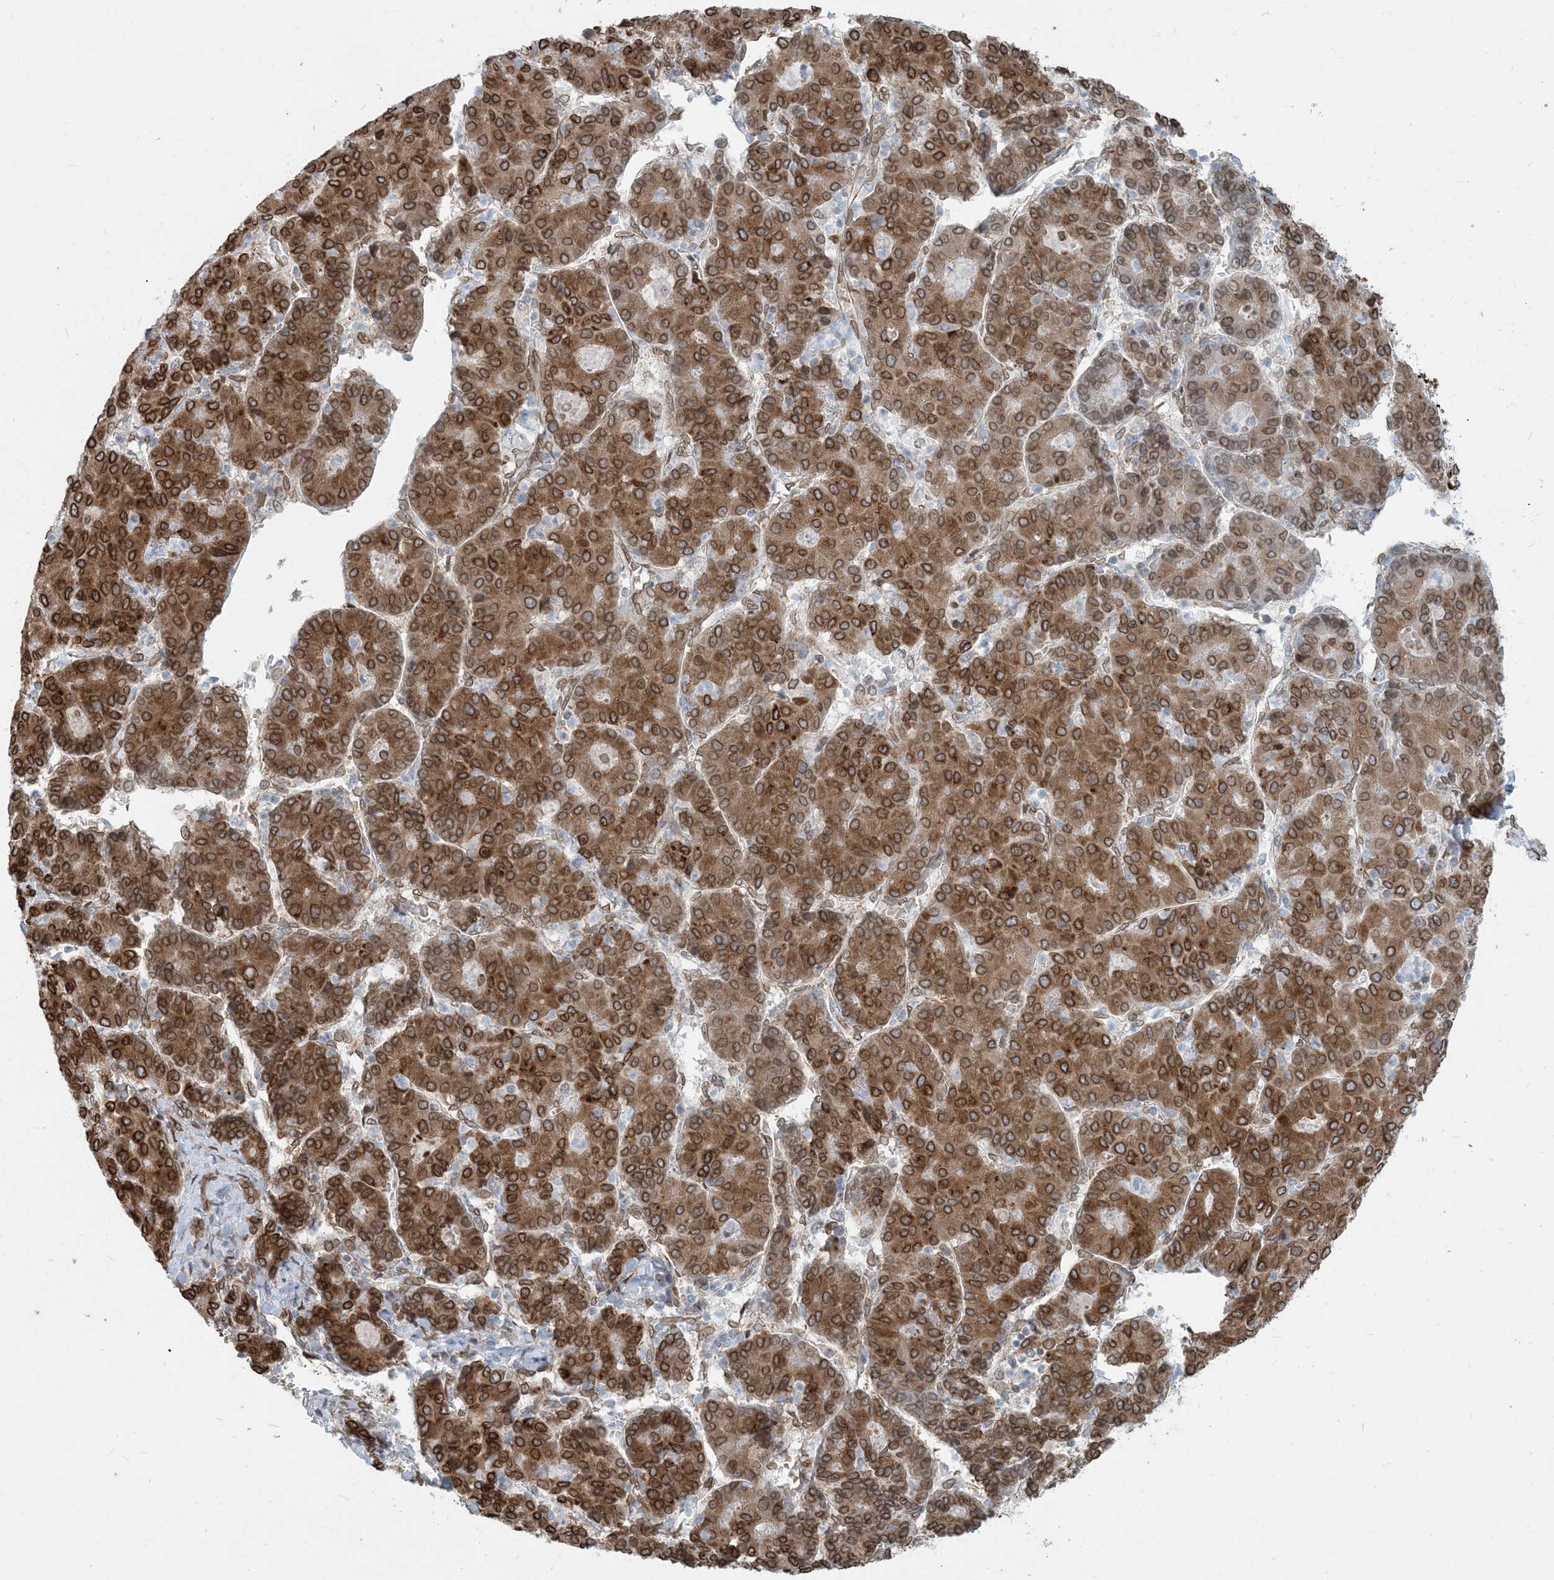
{"staining": {"intensity": "strong", "quantity": ">75%", "location": "cytoplasmic/membranous,nuclear"}, "tissue": "liver cancer", "cell_type": "Tumor cells", "image_type": "cancer", "snomed": [{"axis": "morphology", "description": "Carcinoma, Hepatocellular, NOS"}, {"axis": "topography", "description": "Liver"}], "caption": "Immunohistochemistry (DAB (3,3'-diaminobenzidine)) staining of human liver hepatocellular carcinoma reveals strong cytoplasmic/membranous and nuclear protein staining in approximately >75% of tumor cells.", "gene": "WWP1", "patient": {"sex": "male", "age": 65}}